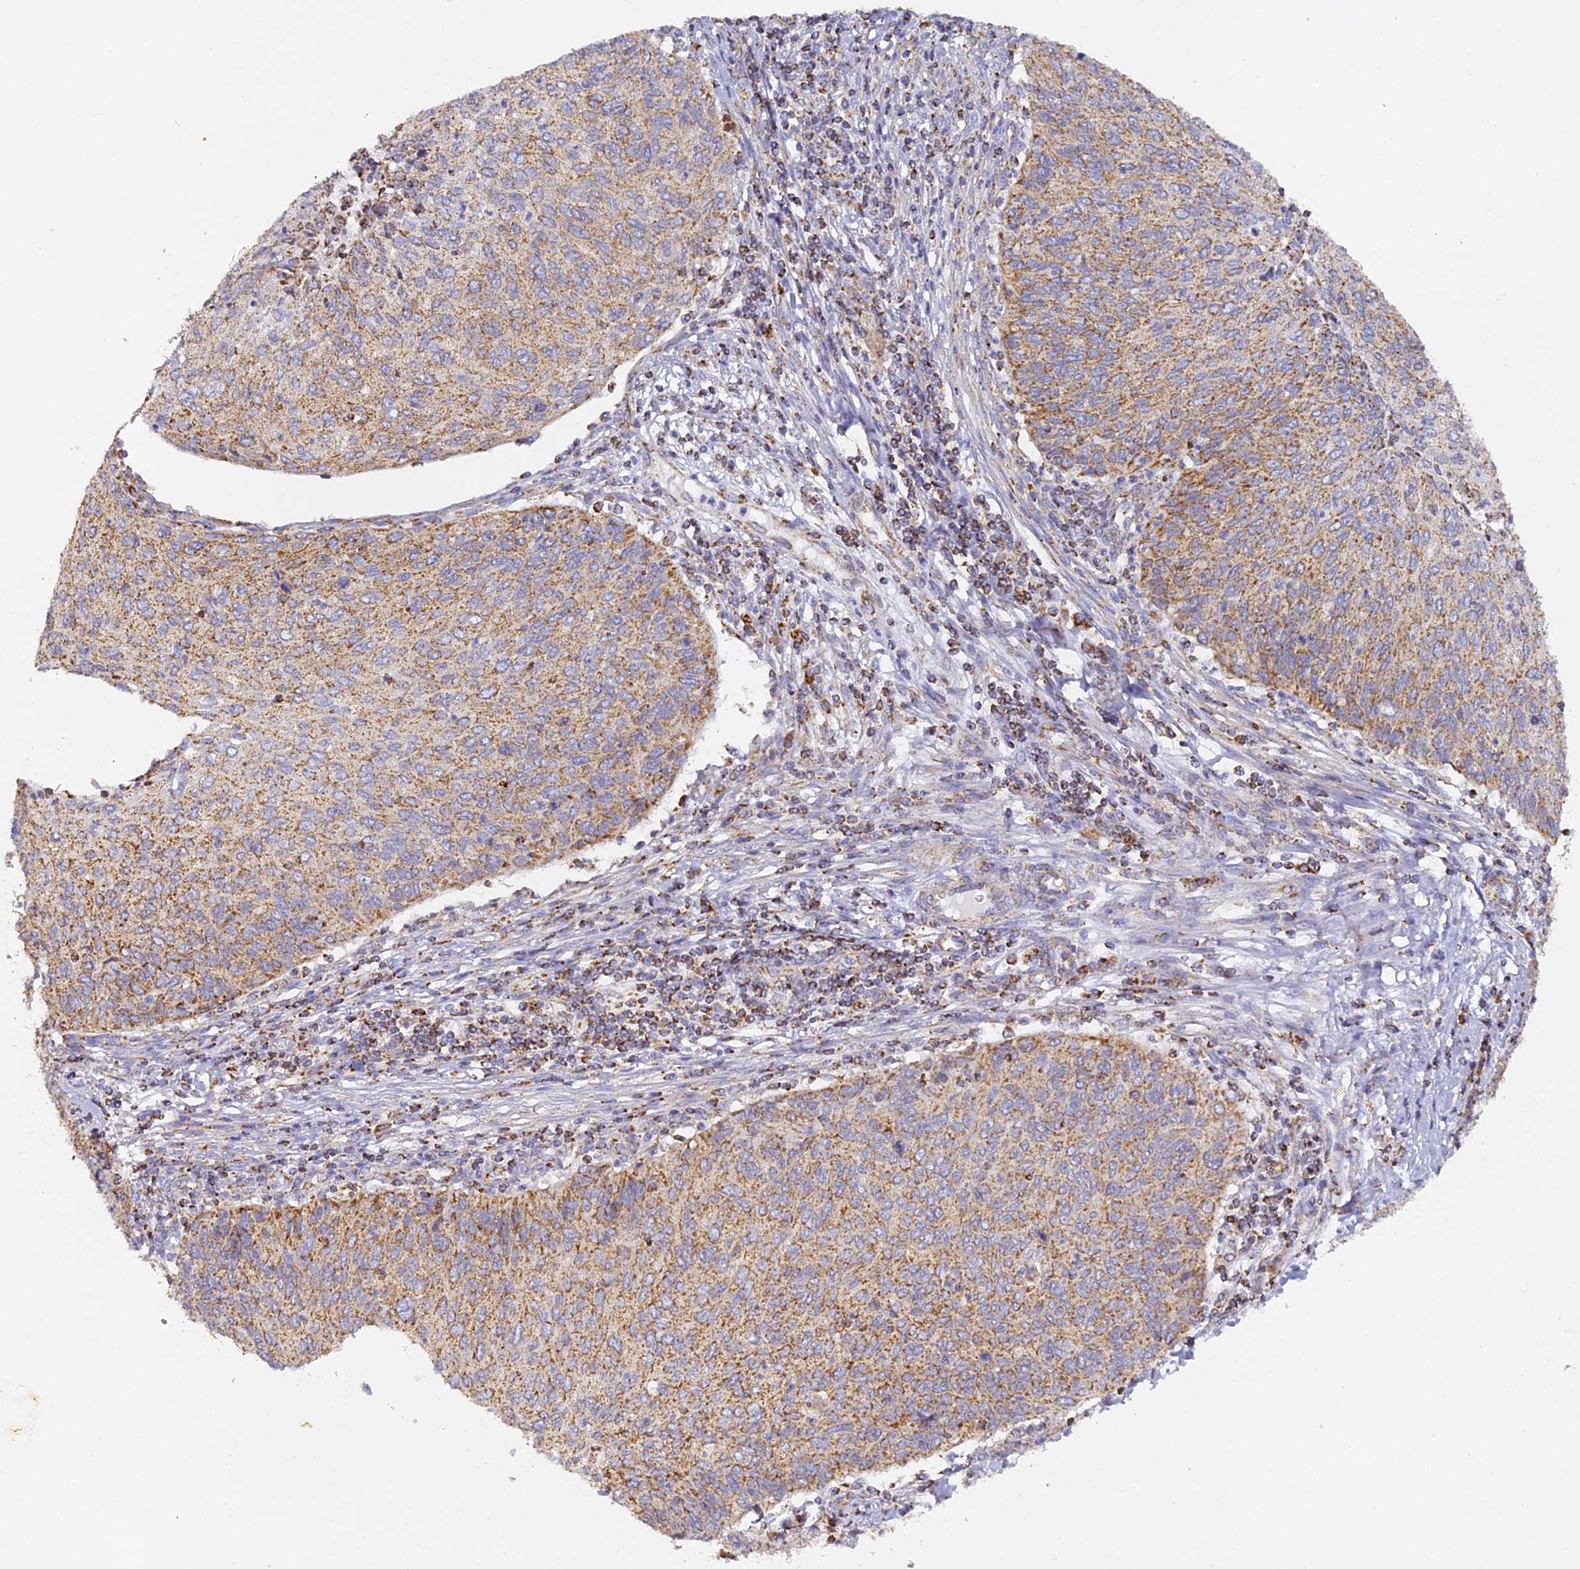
{"staining": {"intensity": "moderate", "quantity": ">75%", "location": "cytoplasmic/membranous"}, "tissue": "cervical cancer", "cell_type": "Tumor cells", "image_type": "cancer", "snomed": [{"axis": "morphology", "description": "Squamous cell carcinoma, NOS"}, {"axis": "topography", "description": "Cervix"}], "caption": "Immunohistochemistry (IHC) of cervical squamous cell carcinoma displays medium levels of moderate cytoplasmic/membranous staining in about >75% of tumor cells.", "gene": "DONSON", "patient": {"sex": "female", "age": 38}}